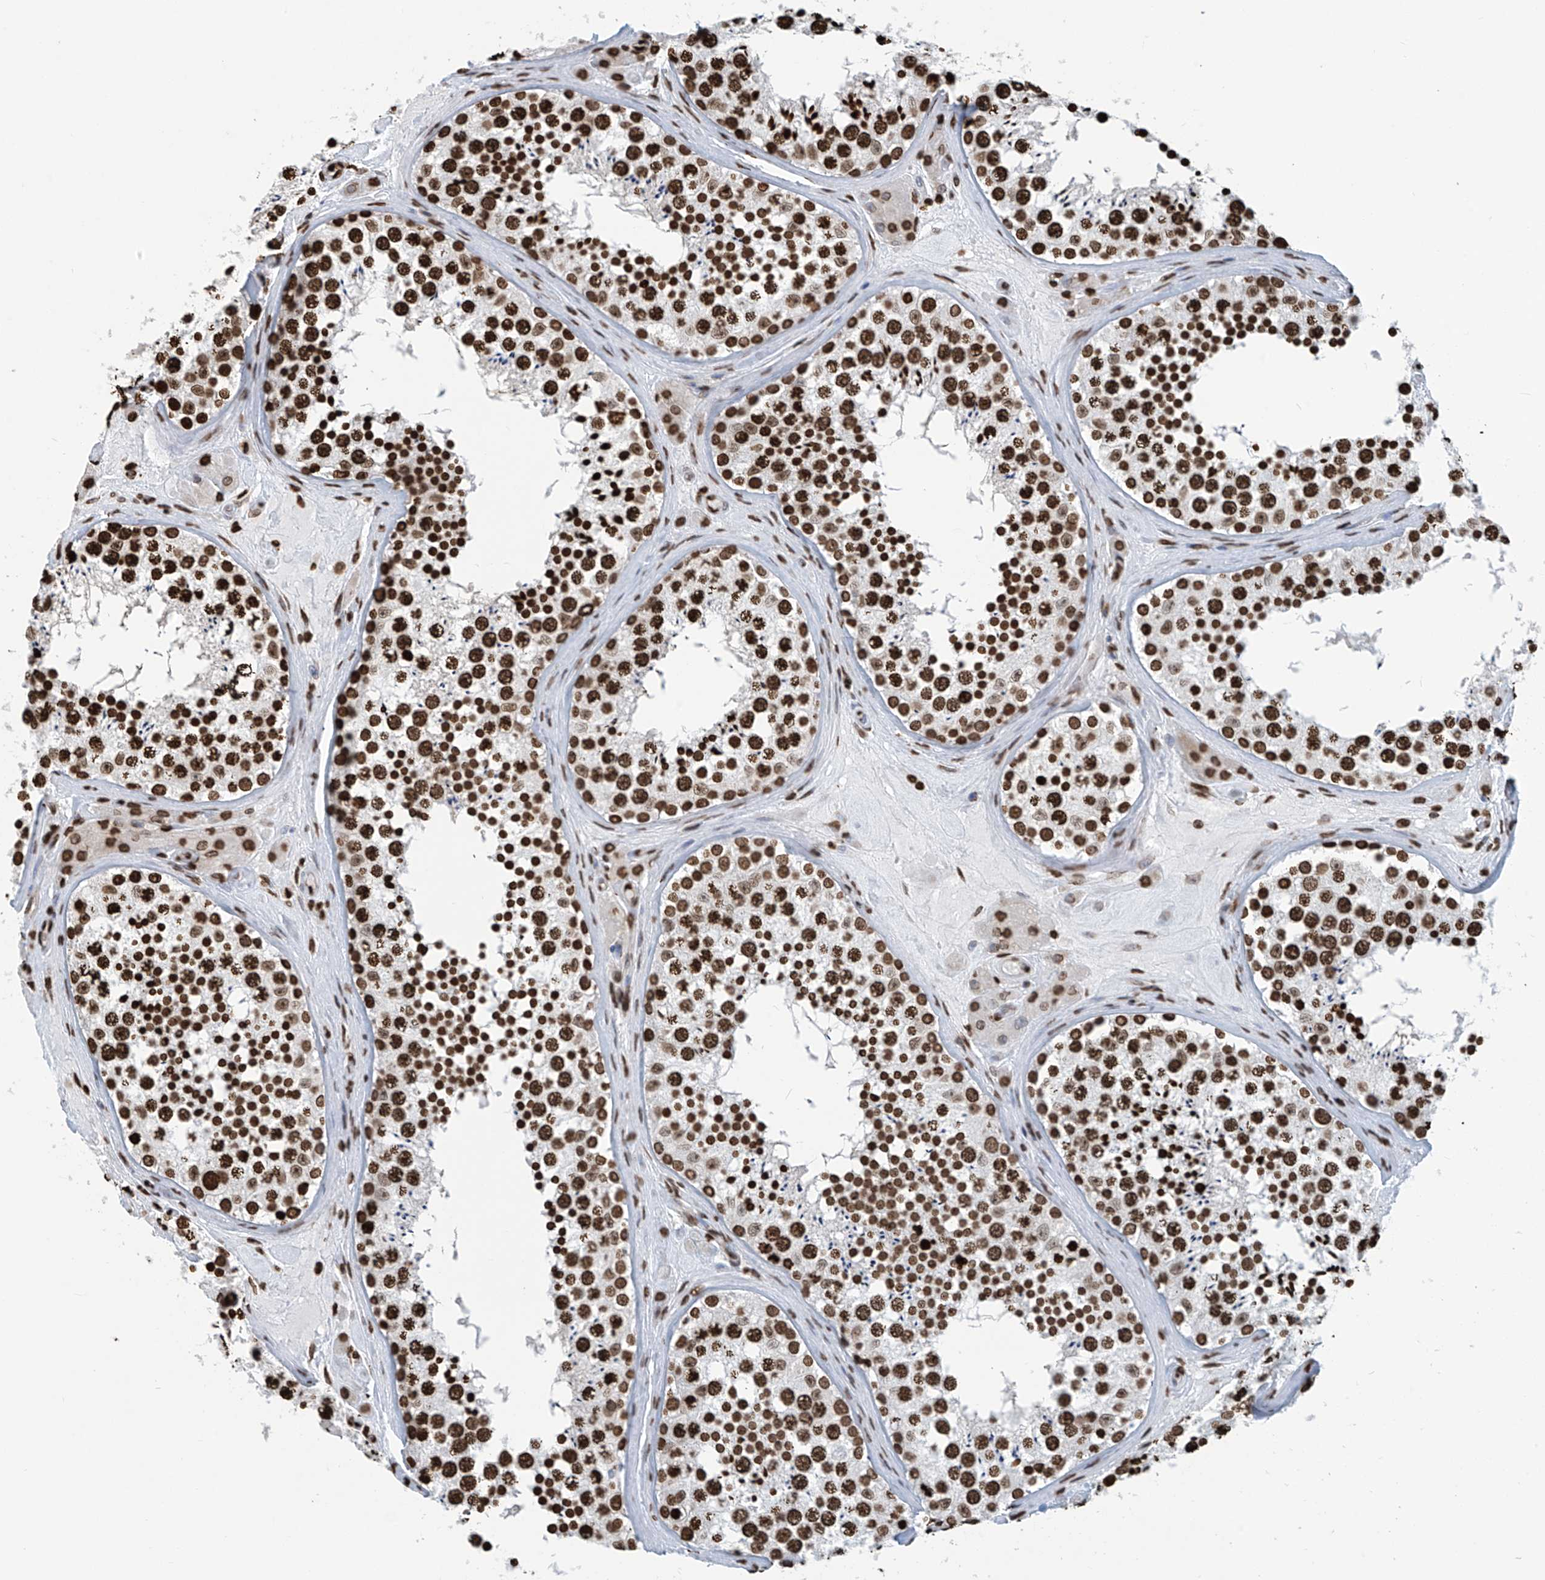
{"staining": {"intensity": "strong", "quantity": ">75%", "location": "nuclear"}, "tissue": "testis", "cell_type": "Cells in seminiferous ducts", "image_type": "normal", "snomed": [{"axis": "morphology", "description": "Normal tissue, NOS"}, {"axis": "topography", "description": "Testis"}], "caption": "High-magnification brightfield microscopy of unremarkable testis stained with DAB (brown) and counterstained with hematoxylin (blue). cells in seminiferous ducts exhibit strong nuclear expression is seen in about>75% of cells.", "gene": "DPPA2", "patient": {"sex": "male", "age": 46}}